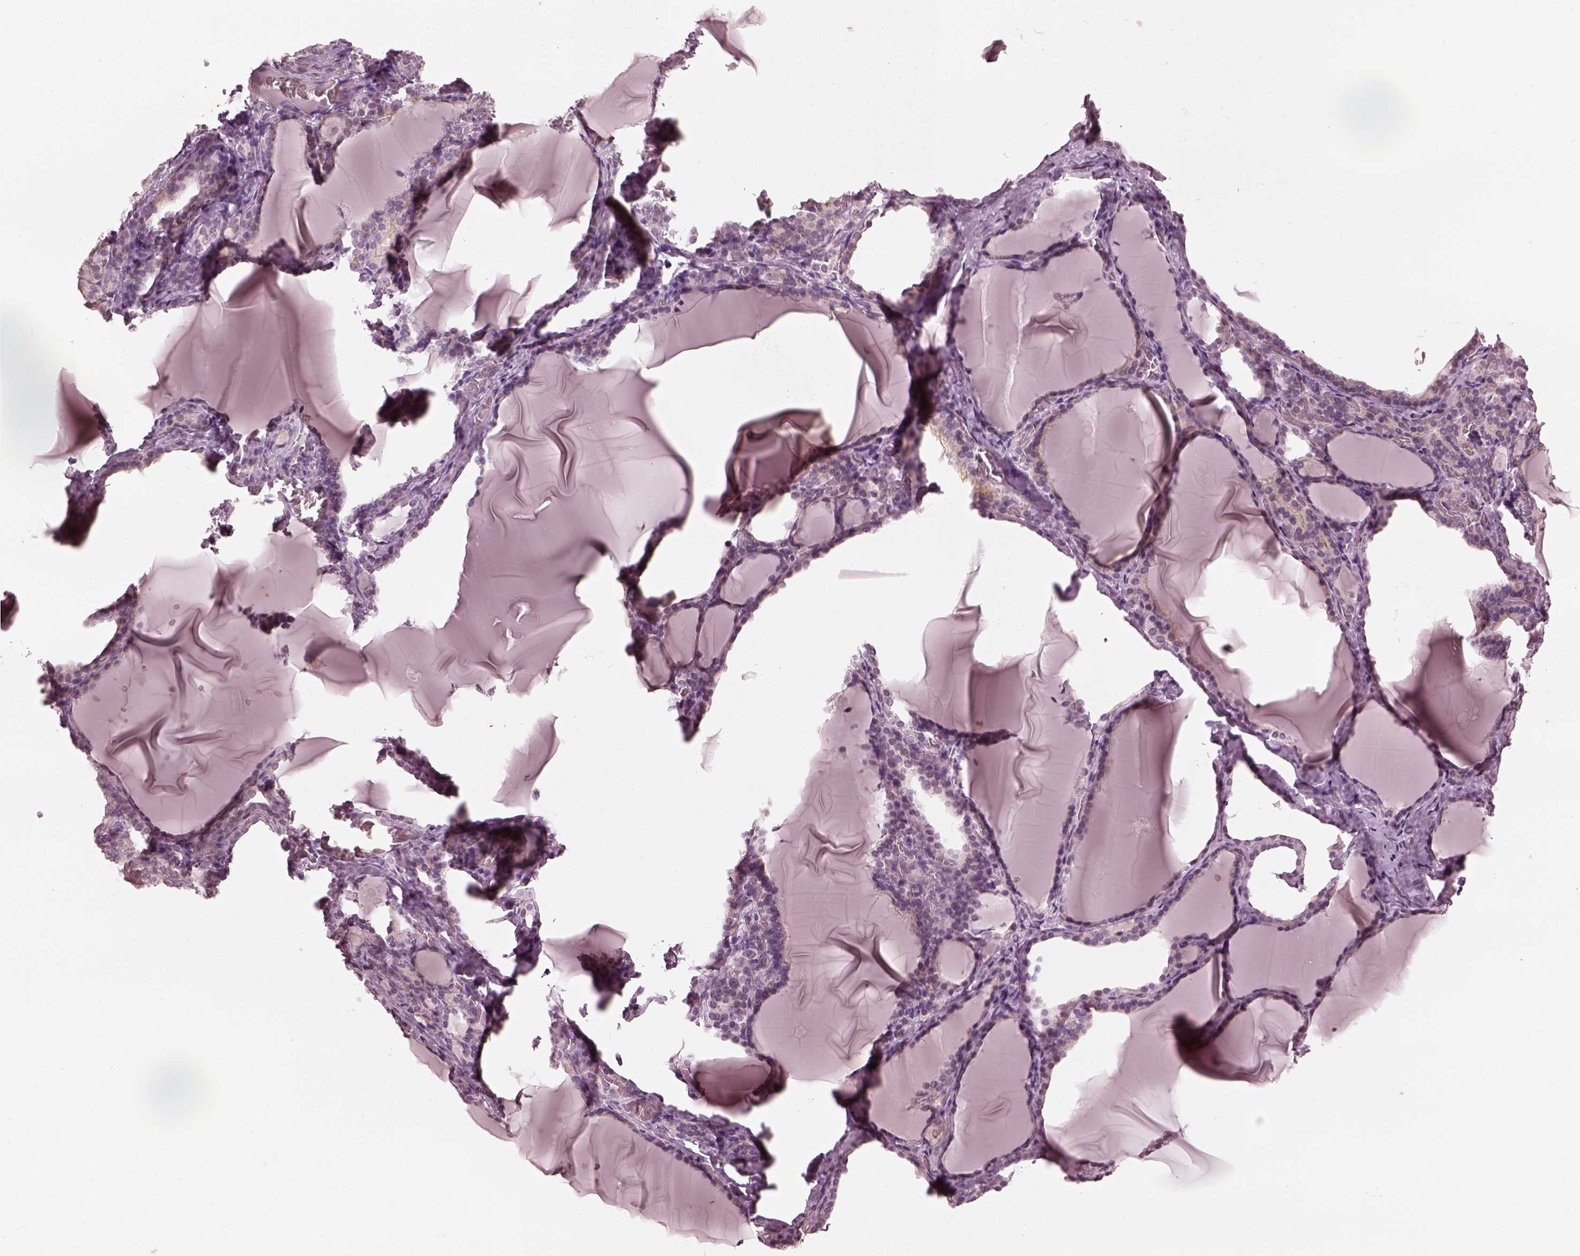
{"staining": {"intensity": "weak", "quantity": "25%-75%", "location": "cytoplasmic/membranous"}, "tissue": "thyroid gland", "cell_type": "Glandular cells", "image_type": "normal", "snomed": [{"axis": "morphology", "description": "Normal tissue, NOS"}, {"axis": "morphology", "description": "Hyperplasia, NOS"}, {"axis": "topography", "description": "Thyroid gland"}], "caption": "DAB (3,3'-diaminobenzidine) immunohistochemical staining of unremarkable thyroid gland displays weak cytoplasmic/membranous protein staining in about 25%-75% of glandular cells.", "gene": "CCDC170", "patient": {"sex": "female", "age": 27}}